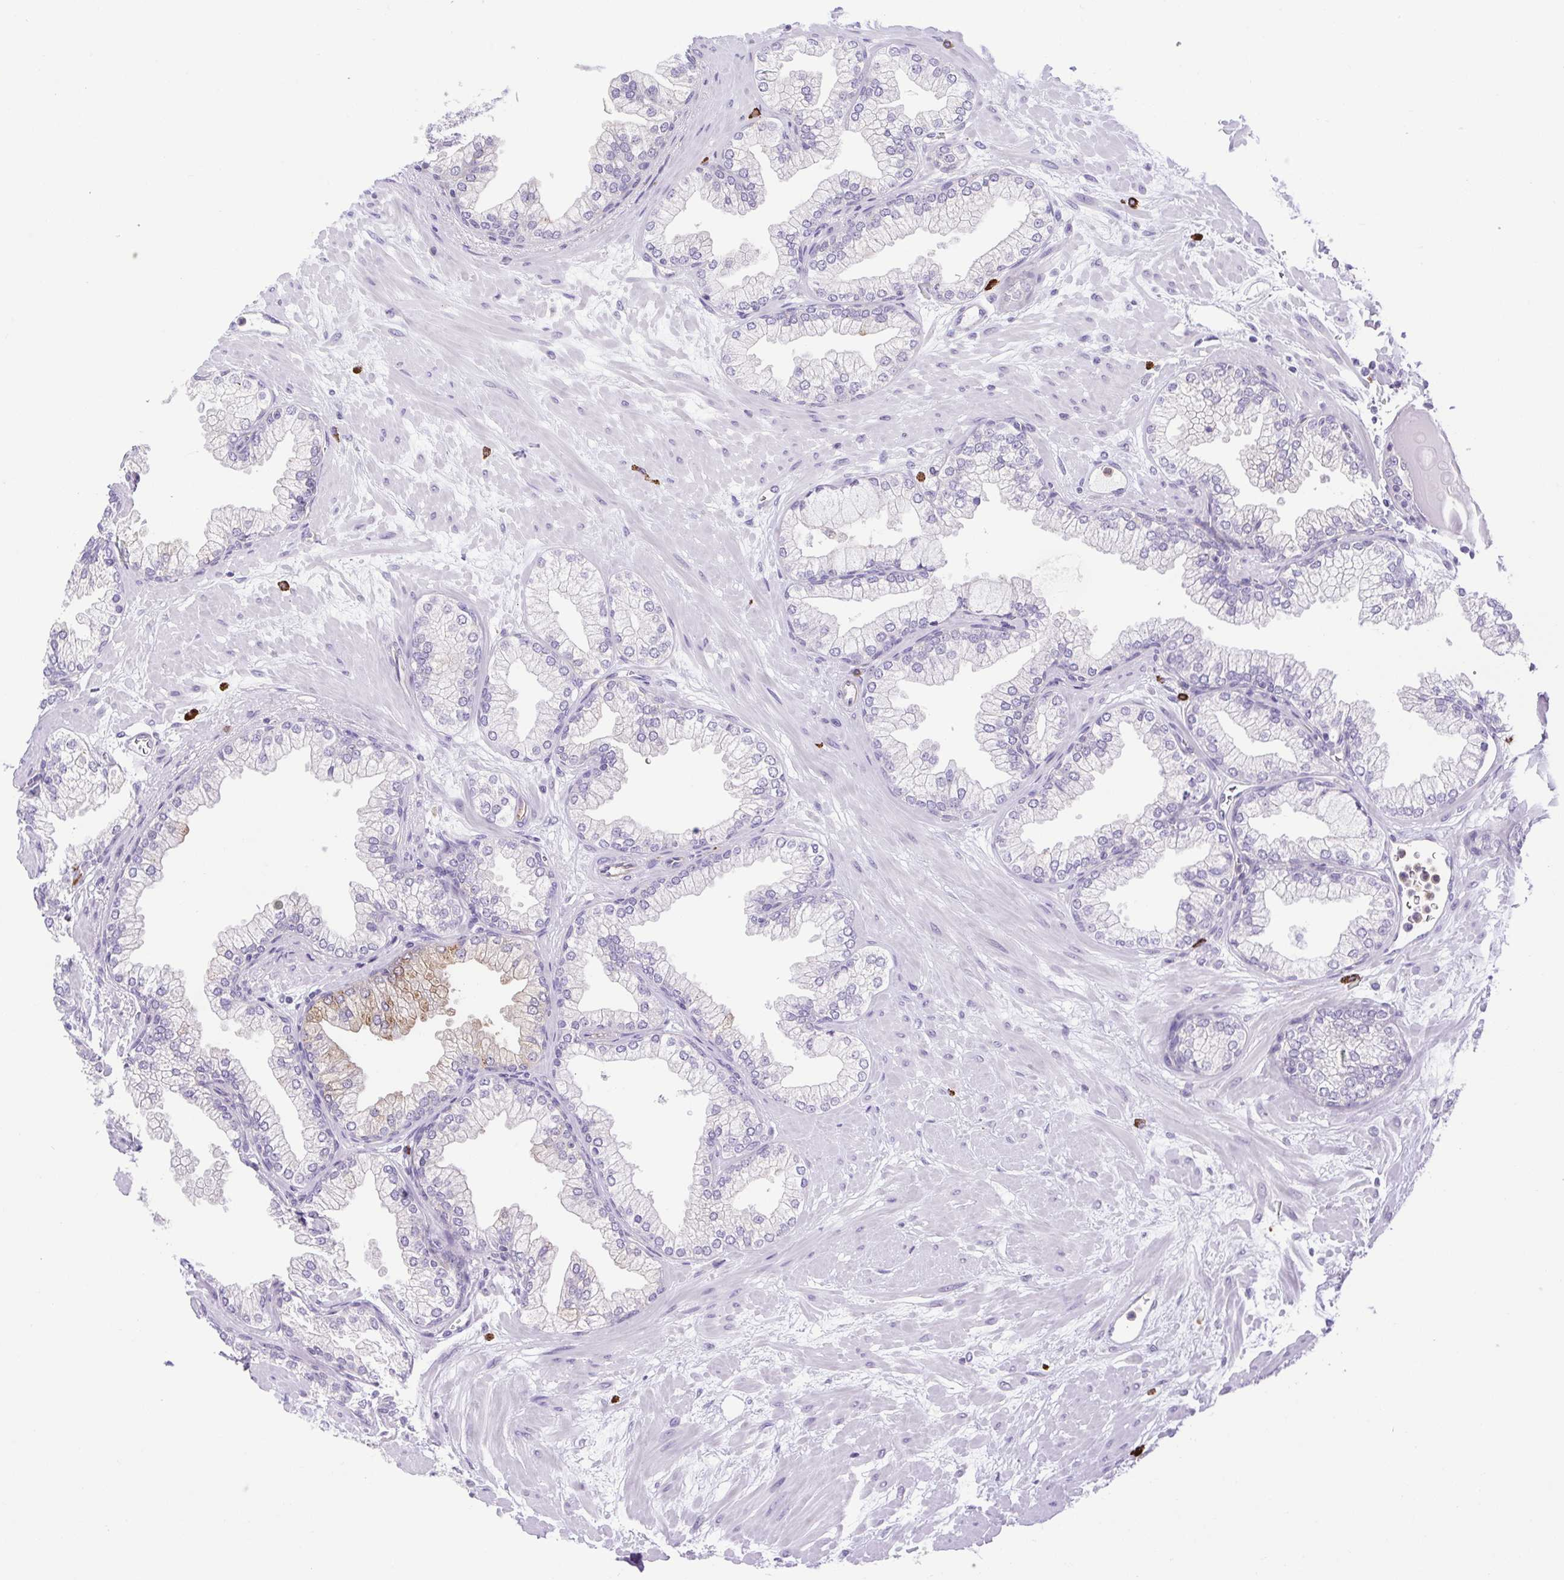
{"staining": {"intensity": "moderate", "quantity": "25%-75%", "location": "cytoplasmic/membranous"}, "tissue": "prostate", "cell_type": "Glandular cells", "image_type": "normal", "snomed": [{"axis": "morphology", "description": "Normal tissue, NOS"}, {"axis": "topography", "description": "Prostate"}, {"axis": "topography", "description": "Peripheral nerve tissue"}], "caption": "Protein expression analysis of unremarkable prostate shows moderate cytoplasmic/membranous positivity in approximately 25%-75% of glandular cells. The staining is performed using DAB (3,3'-diaminobenzidine) brown chromogen to label protein expression. The nuclei are counter-stained blue using hematoxylin.", "gene": "FAM177B", "patient": {"sex": "male", "age": 61}}